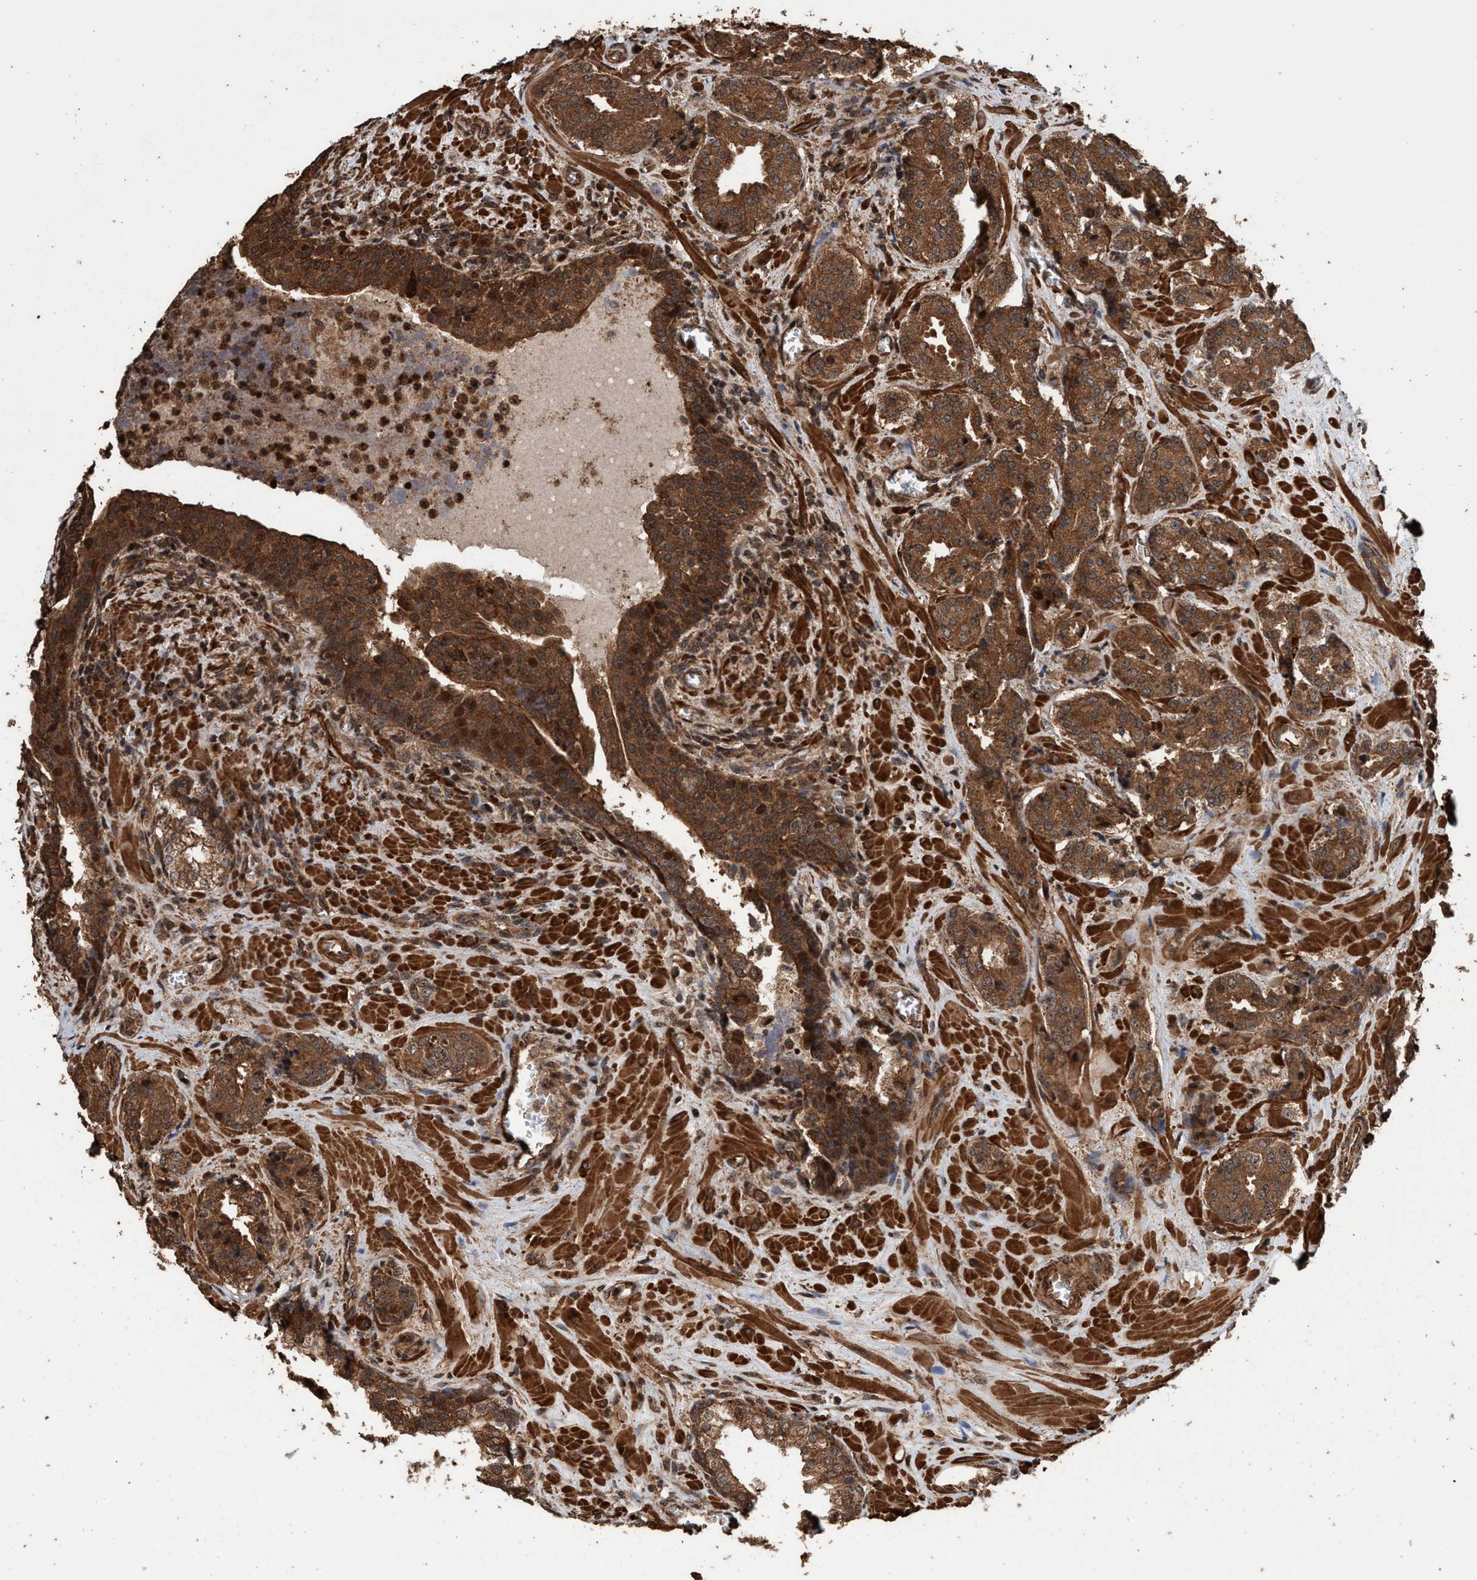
{"staining": {"intensity": "moderate", "quantity": ">75%", "location": "cytoplasmic/membranous"}, "tissue": "prostate cancer", "cell_type": "Tumor cells", "image_type": "cancer", "snomed": [{"axis": "morphology", "description": "Adenocarcinoma, High grade"}, {"axis": "topography", "description": "Prostate"}], "caption": "Immunohistochemistry of human prostate cancer shows medium levels of moderate cytoplasmic/membranous staining in about >75% of tumor cells. The protein of interest is stained brown, and the nuclei are stained in blue (DAB IHC with brightfield microscopy, high magnification).", "gene": "TRPC7", "patient": {"sex": "male", "age": 60}}